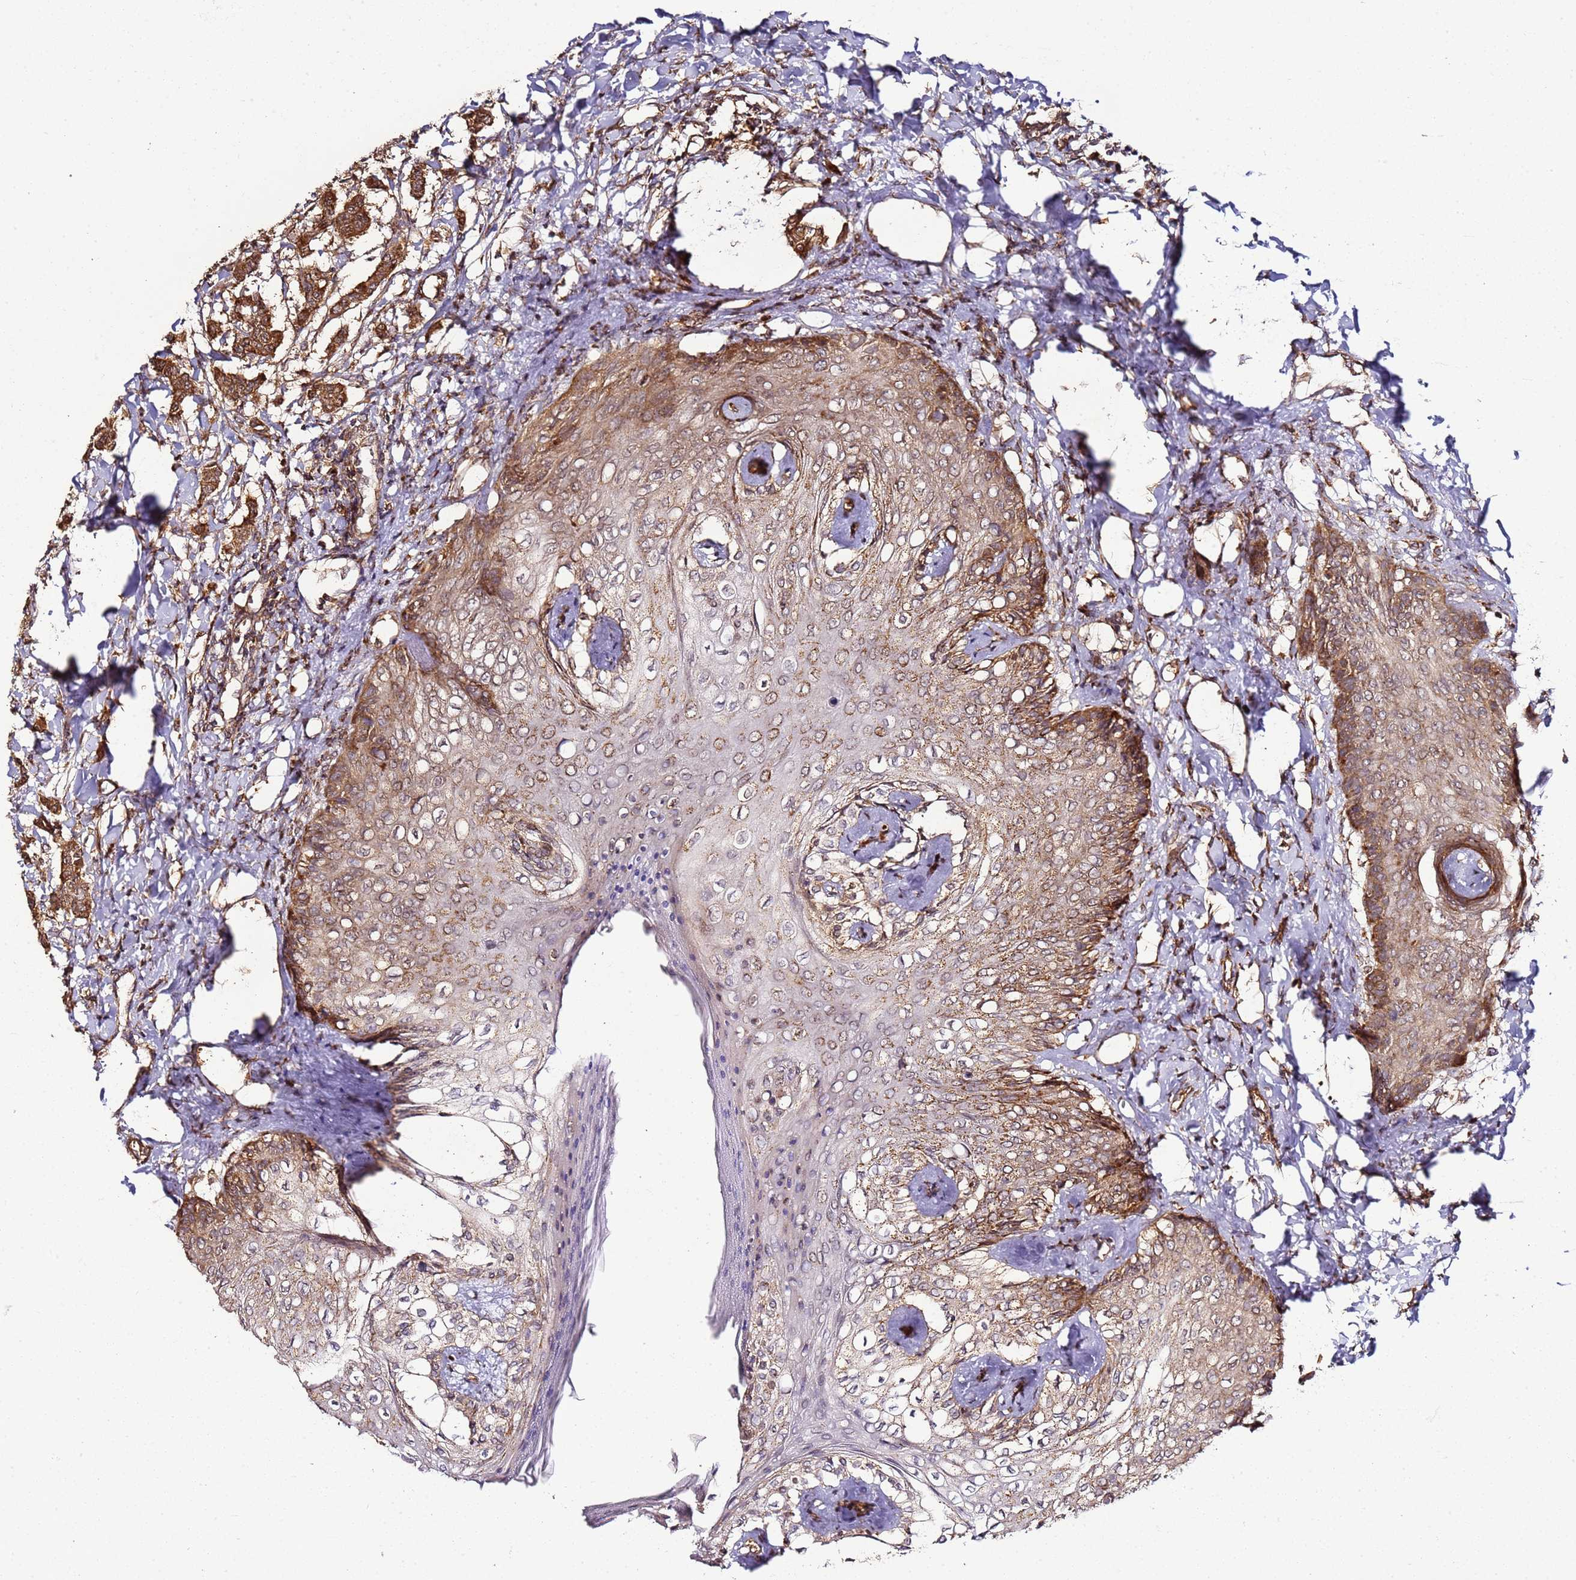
{"staining": {"intensity": "strong", "quantity": ">75%", "location": "cytoplasmic/membranous"}, "tissue": "breast cancer", "cell_type": "Tumor cells", "image_type": "cancer", "snomed": [{"axis": "morphology", "description": "Duct carcinoma"}, {"axis": "topography", "description": "Breast"}], "caption": "There is high levels of strong cytoplasmic/membranous positivity in tumor cells of invasive ductal carcinoma (breast), as demonstrated by immunohistochemical staining (brown color).", "gene": "TM2D2", "patient": {"sex": "female", "age": 40}}